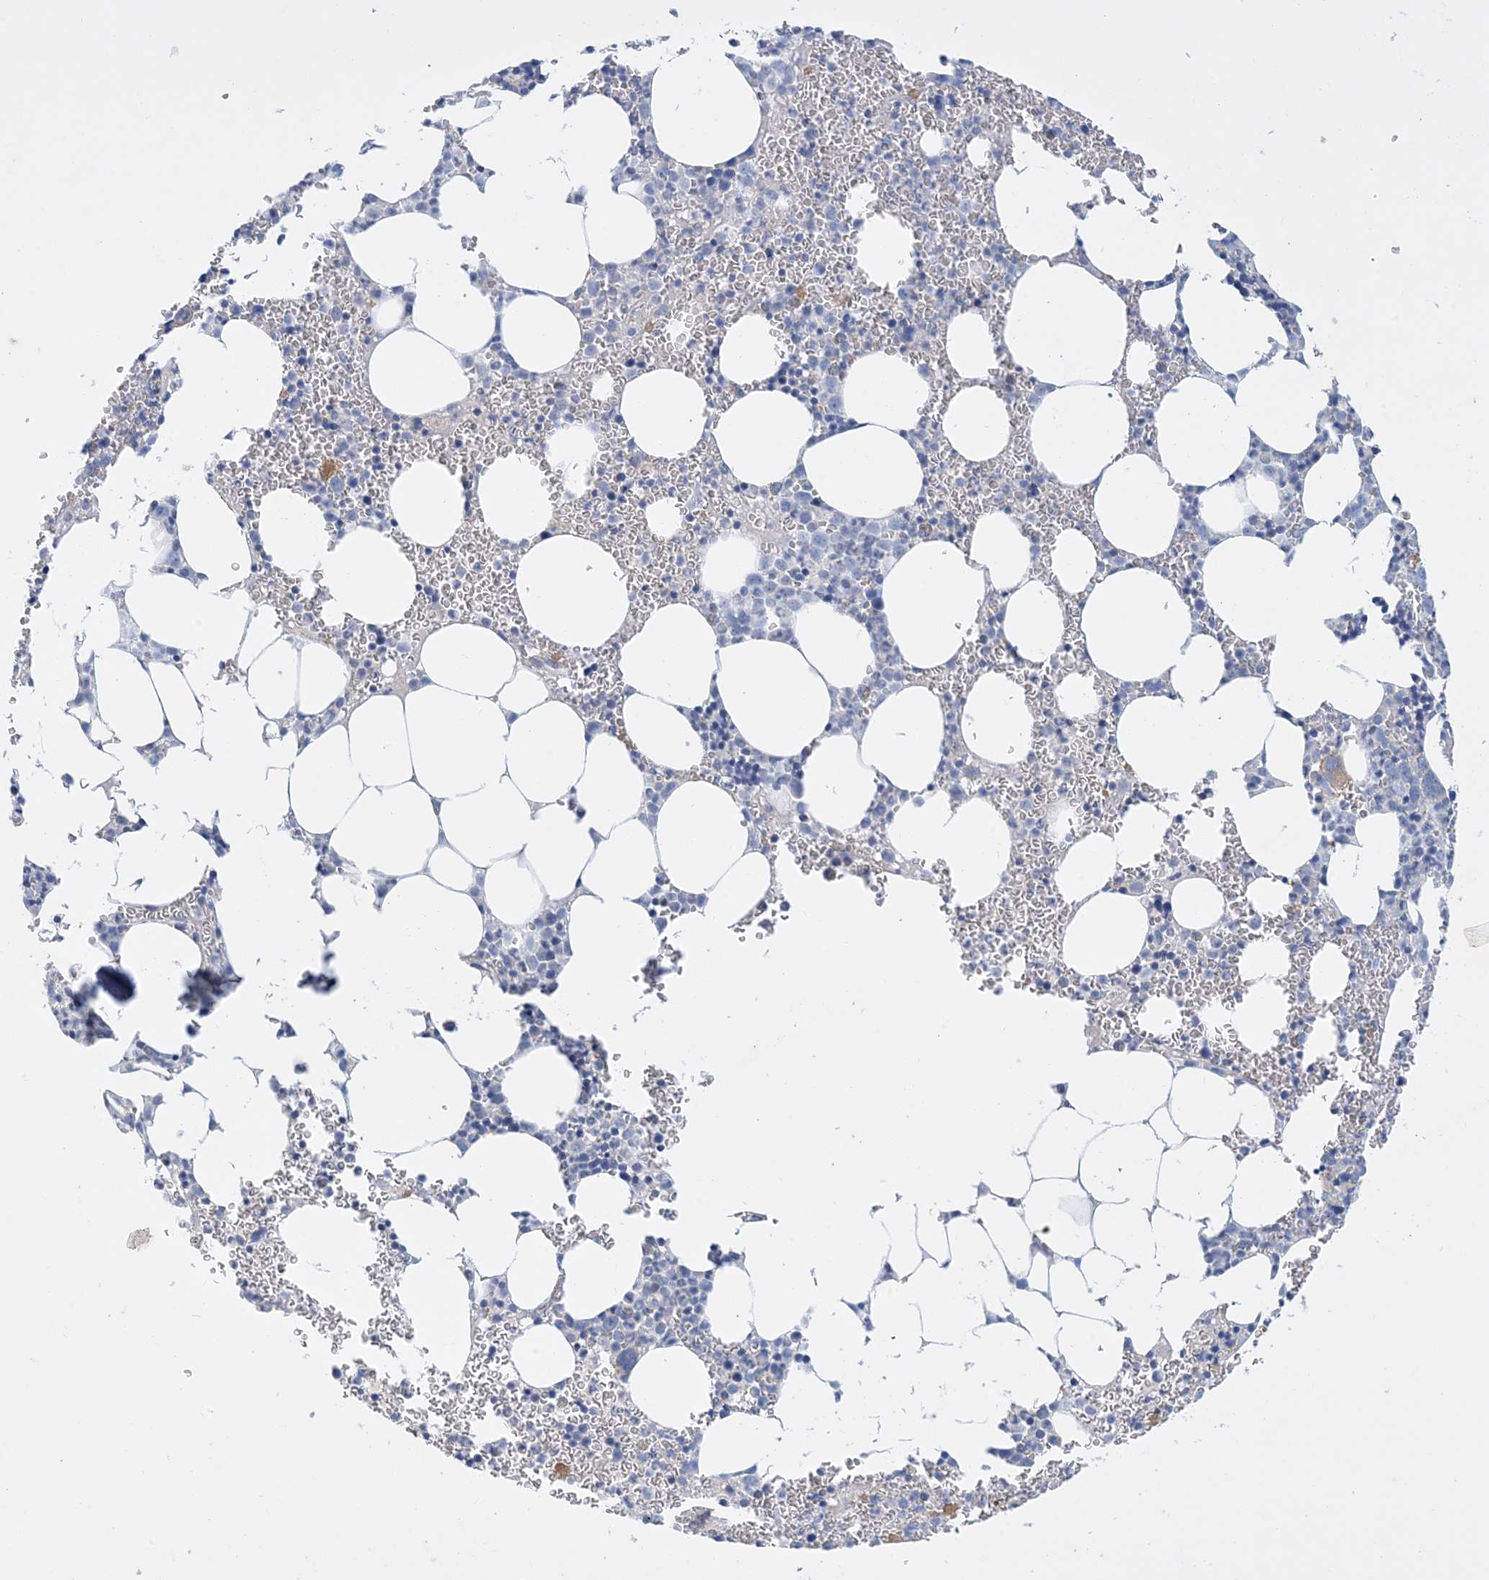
{"staining": {"intensity": "moderate", "quantity": "<25%", "location": "cytoplasmic/membranous"}, "tissue": "bone marrow", "cell_type": "Hematopoietic cells", "image_type": "normal", "snomed": [{"axis": "morphology", "description": "Normal tissue, NOS"}, {"axis": "topography", "description": "Bone marrow"}], "caption": "Hematopoietic cells show low levels of moderate cytoplasmic/membranous expression in about <25% of cells in unremarkable bone marrow. (DAB (3,3'-diaminobenzidine) IHC with brightfield microscopy, high magnification).", "gene": "KPRP", "patient": {"sex": "female", "age": 78}}